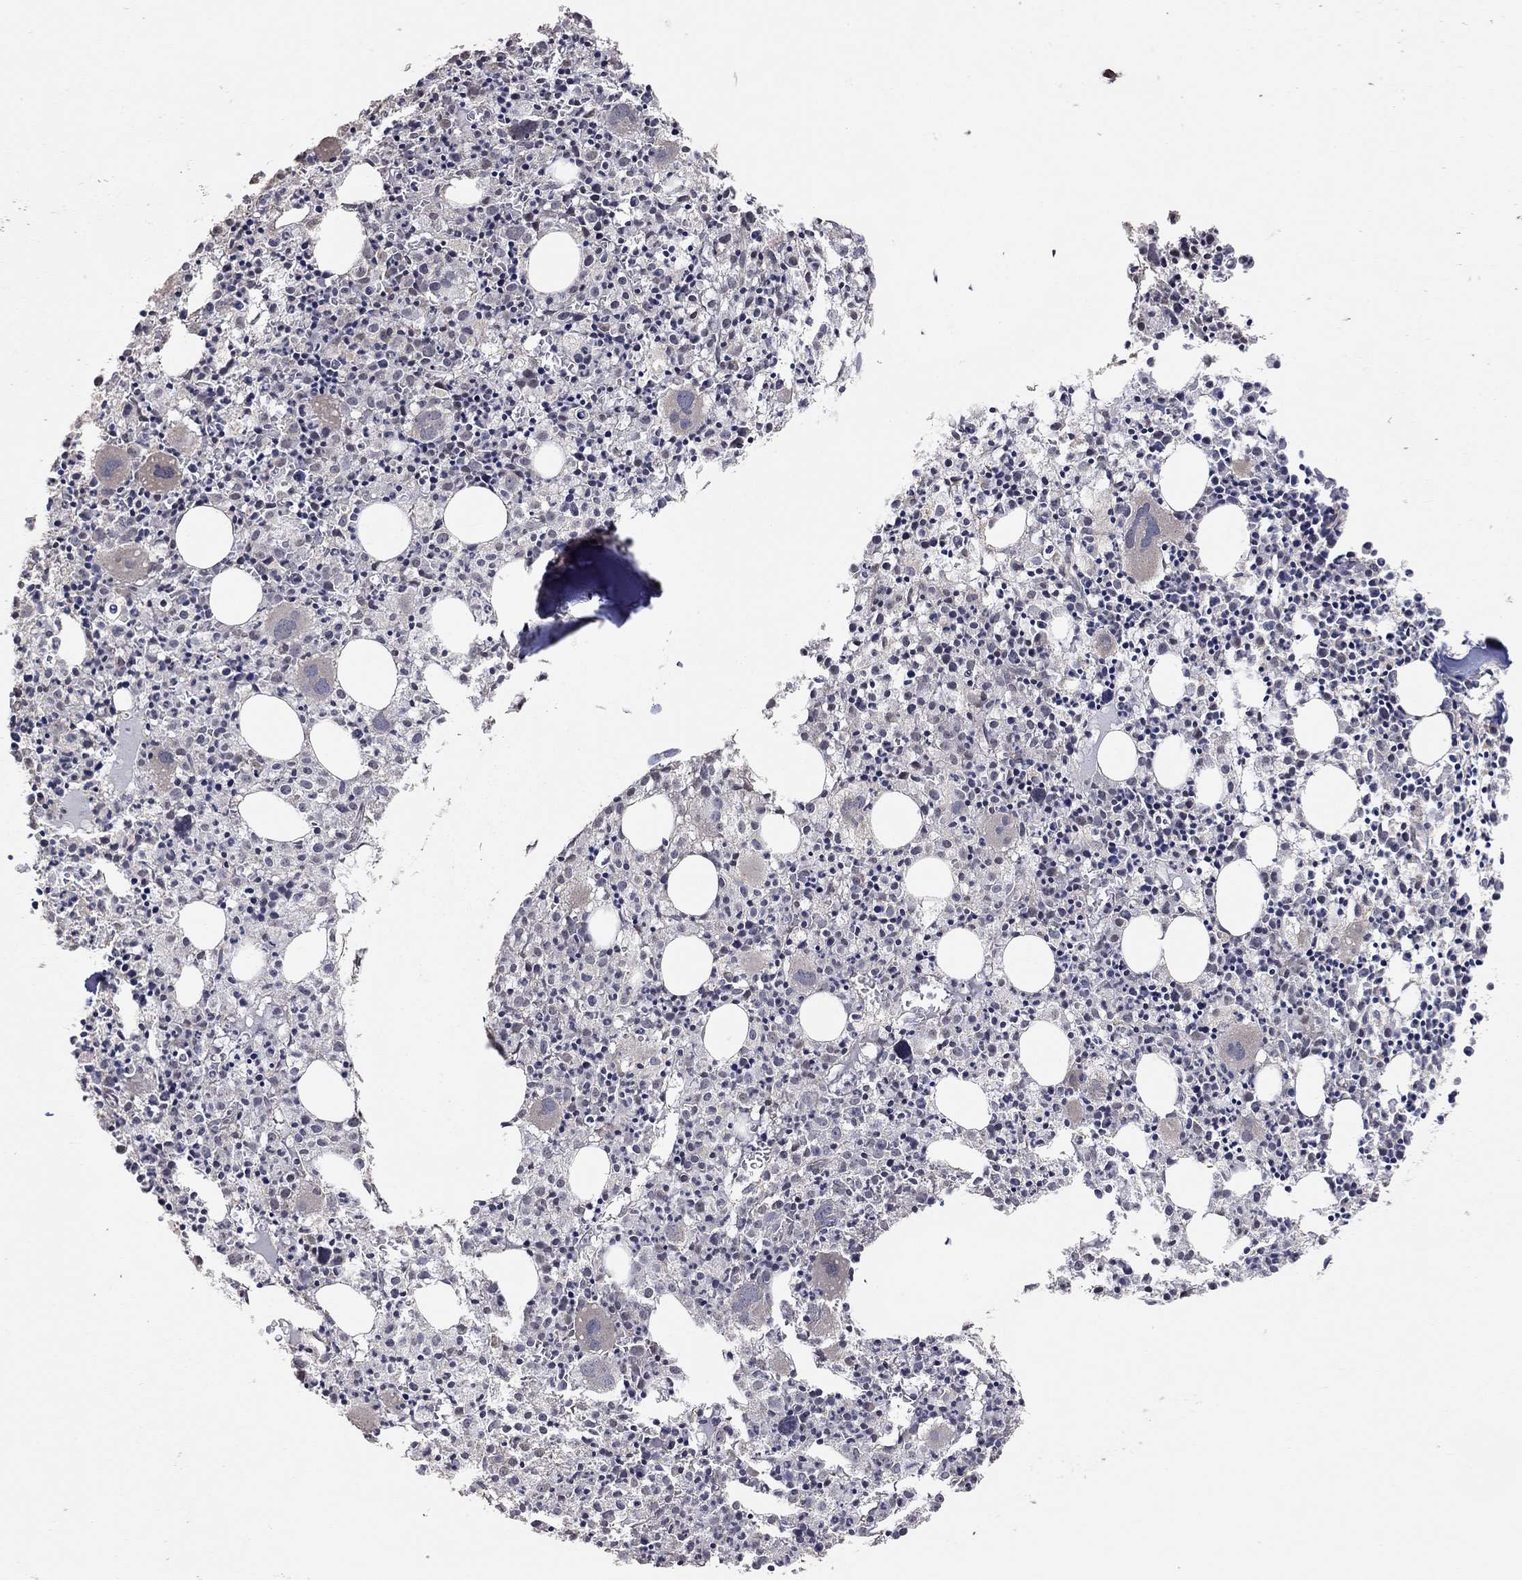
{"staining": {"intensity": "negative", "quantity": "none", "location": "none"}, "tissue": "bone marrow", "cell_type": "Hematopoietic cells", "image_type": "normal", "snomed": [{"axis": "morphology", "description": "Normal tissue, NOS"}, {"axis": "morphology", "description": "Inflammation, NOS"}, {"axis": "topography", "description": "Bone marrow"}], "caption": "Micrograph shows no significant protein staining in hematopoietic cells of normal bone marrow.", "gene": "ANKRA2", "patient": {"sex": "male", "age": 3}}